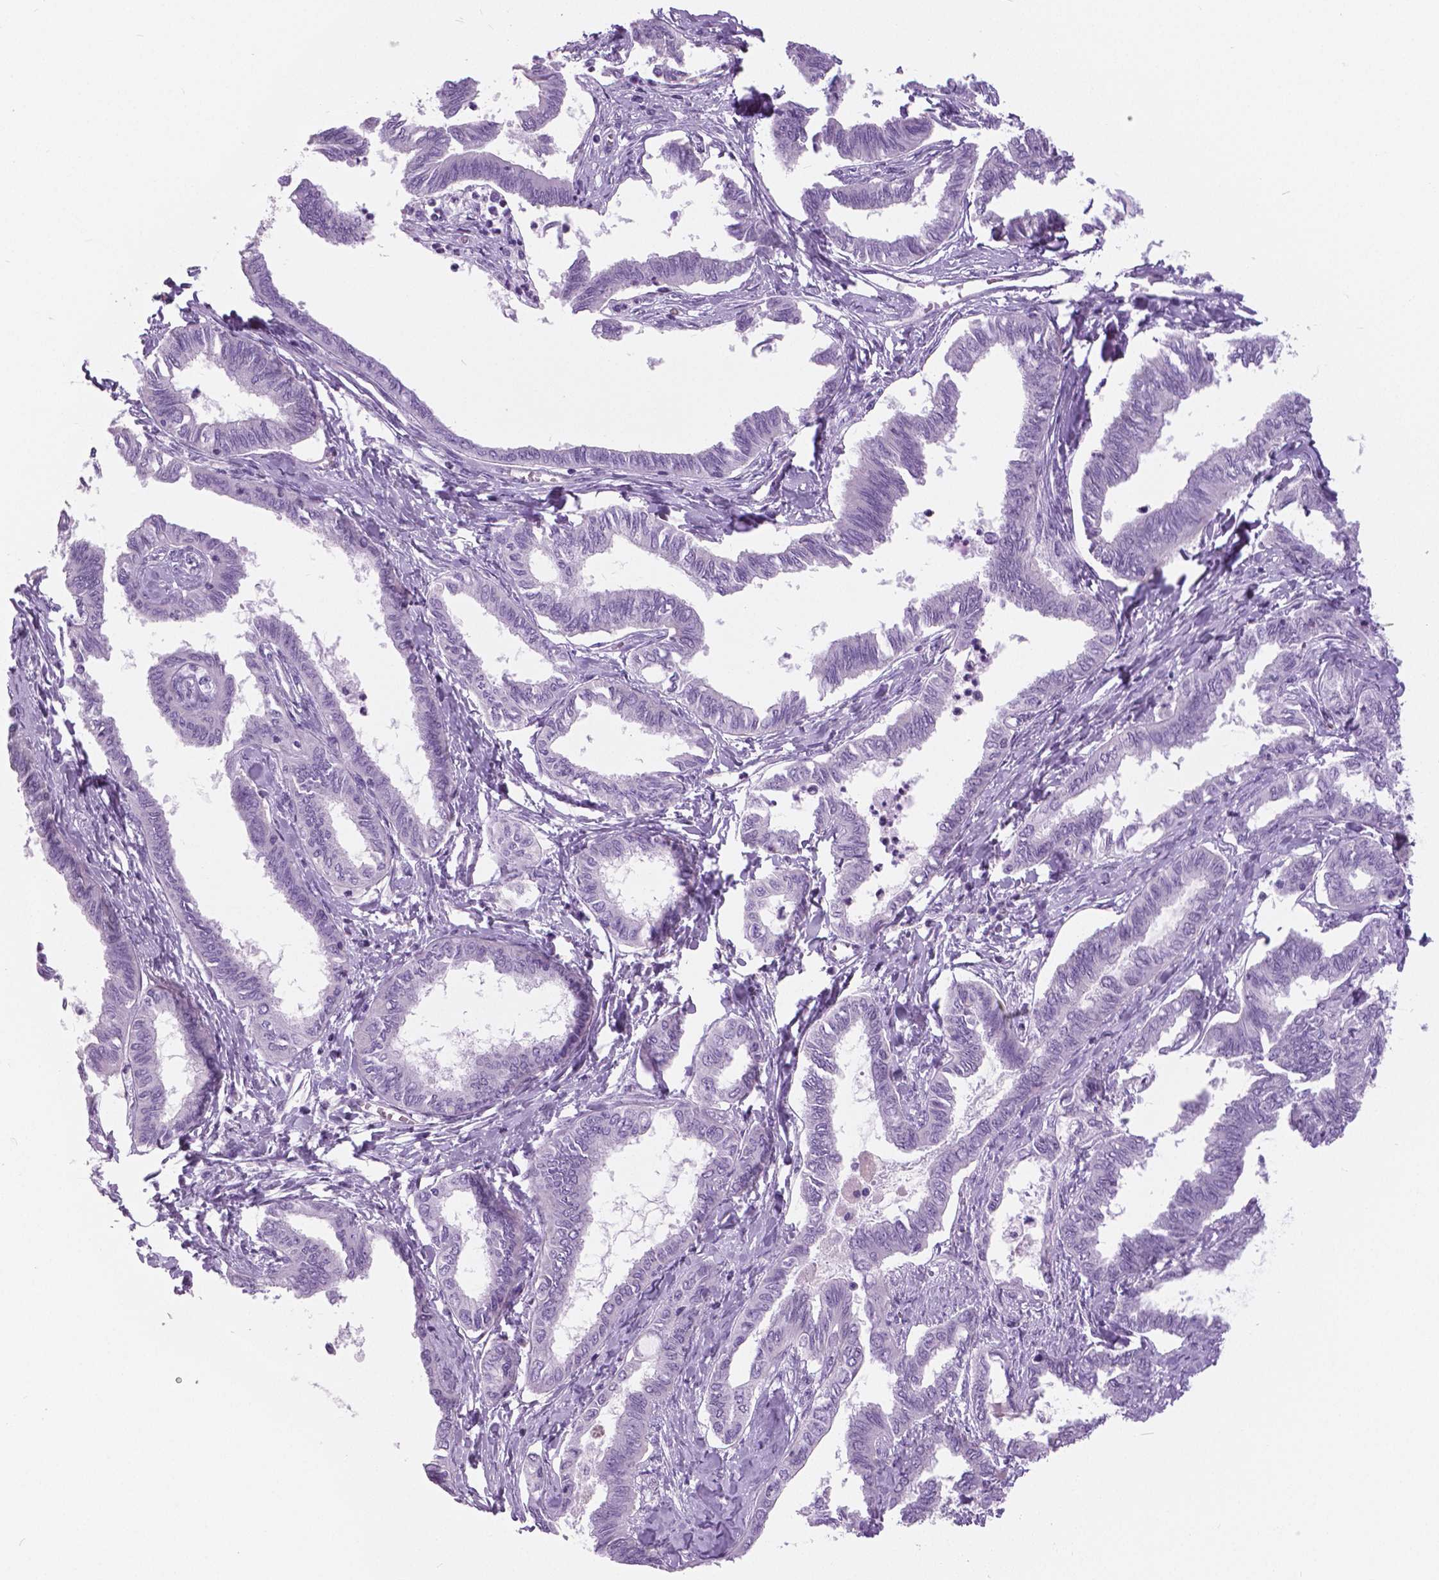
{"staining": {"intensity": "negative", "quantity": "none", "location": "none"}, "tissue": "ovarian cancer", "cell_type": "Tumor cells", "image_type": "cancer", "snomed": [{"axis": "morphology", "description": "Carcinoma, endometroid"}, {"axis": "topography", "description": "Ovary"}], "caption": "Tumor cells show no significant positivity in ovarian cancer (endometroid carcinoma). (DAB (3,3'-diaminobenzidine) immunohistochemistry (IHC), high magnification).", "gene": "MYOM1", "patient": {"sex": "female", "age": 70}}